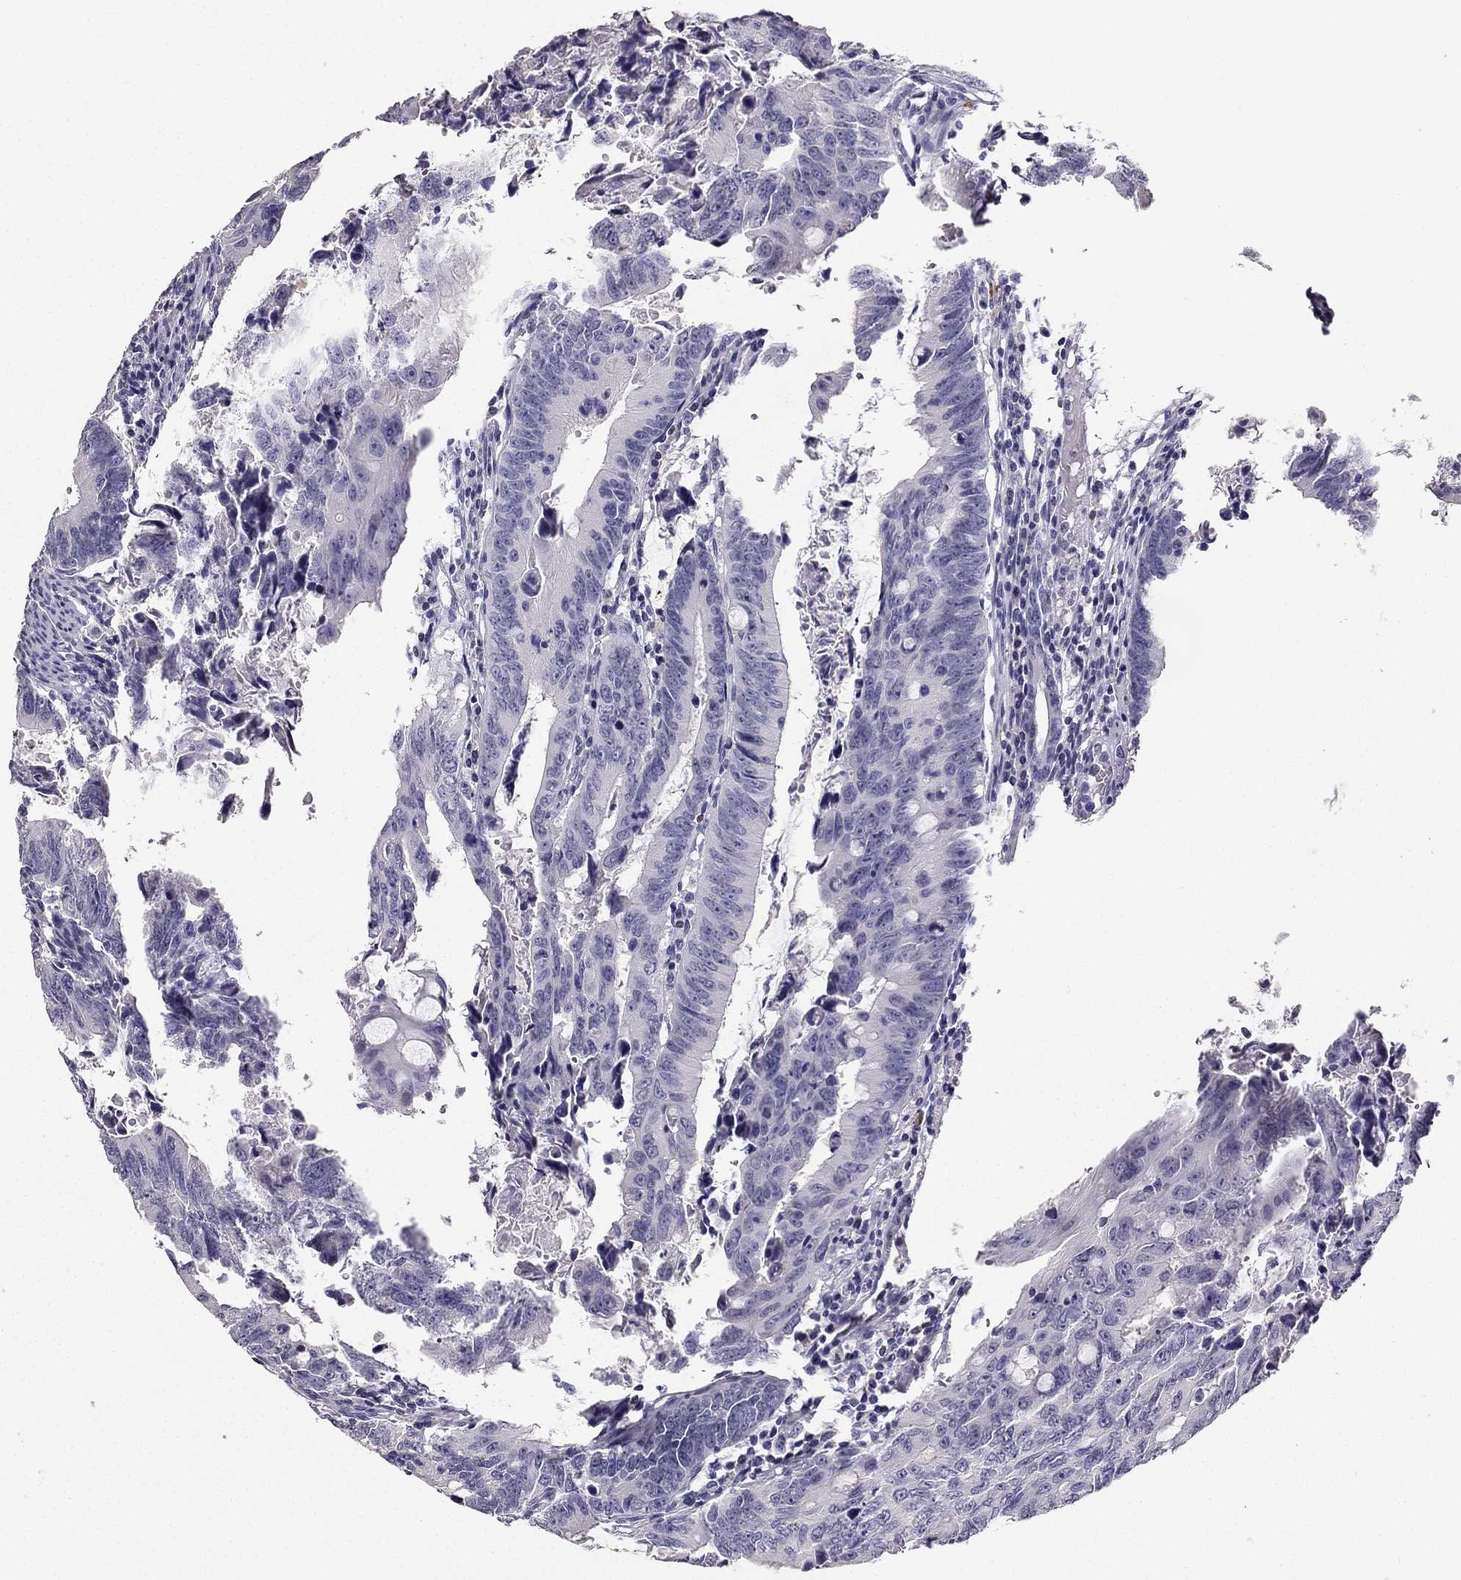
{"staining": {"intensity": "negative", "quantity": "none", "location": "none"}, "tissue": "colorectal cancer", "cell_type": "Tumor cells", "image_type": "cancer", "snomed": [{"axis": "morphology", "description": "Adenocarcinoma, NOS"}, {"axis": "topography", "description": "Colon"}], "caption": "Immunohistochemistry (IHC) histopathology image of colorectal cancer (adenocarcinoma) stained for a protein (brown), which demonstrates no staining in tumor cells.", "gene": "CALB2", "patient": {"sex": "female", "age": 87}}